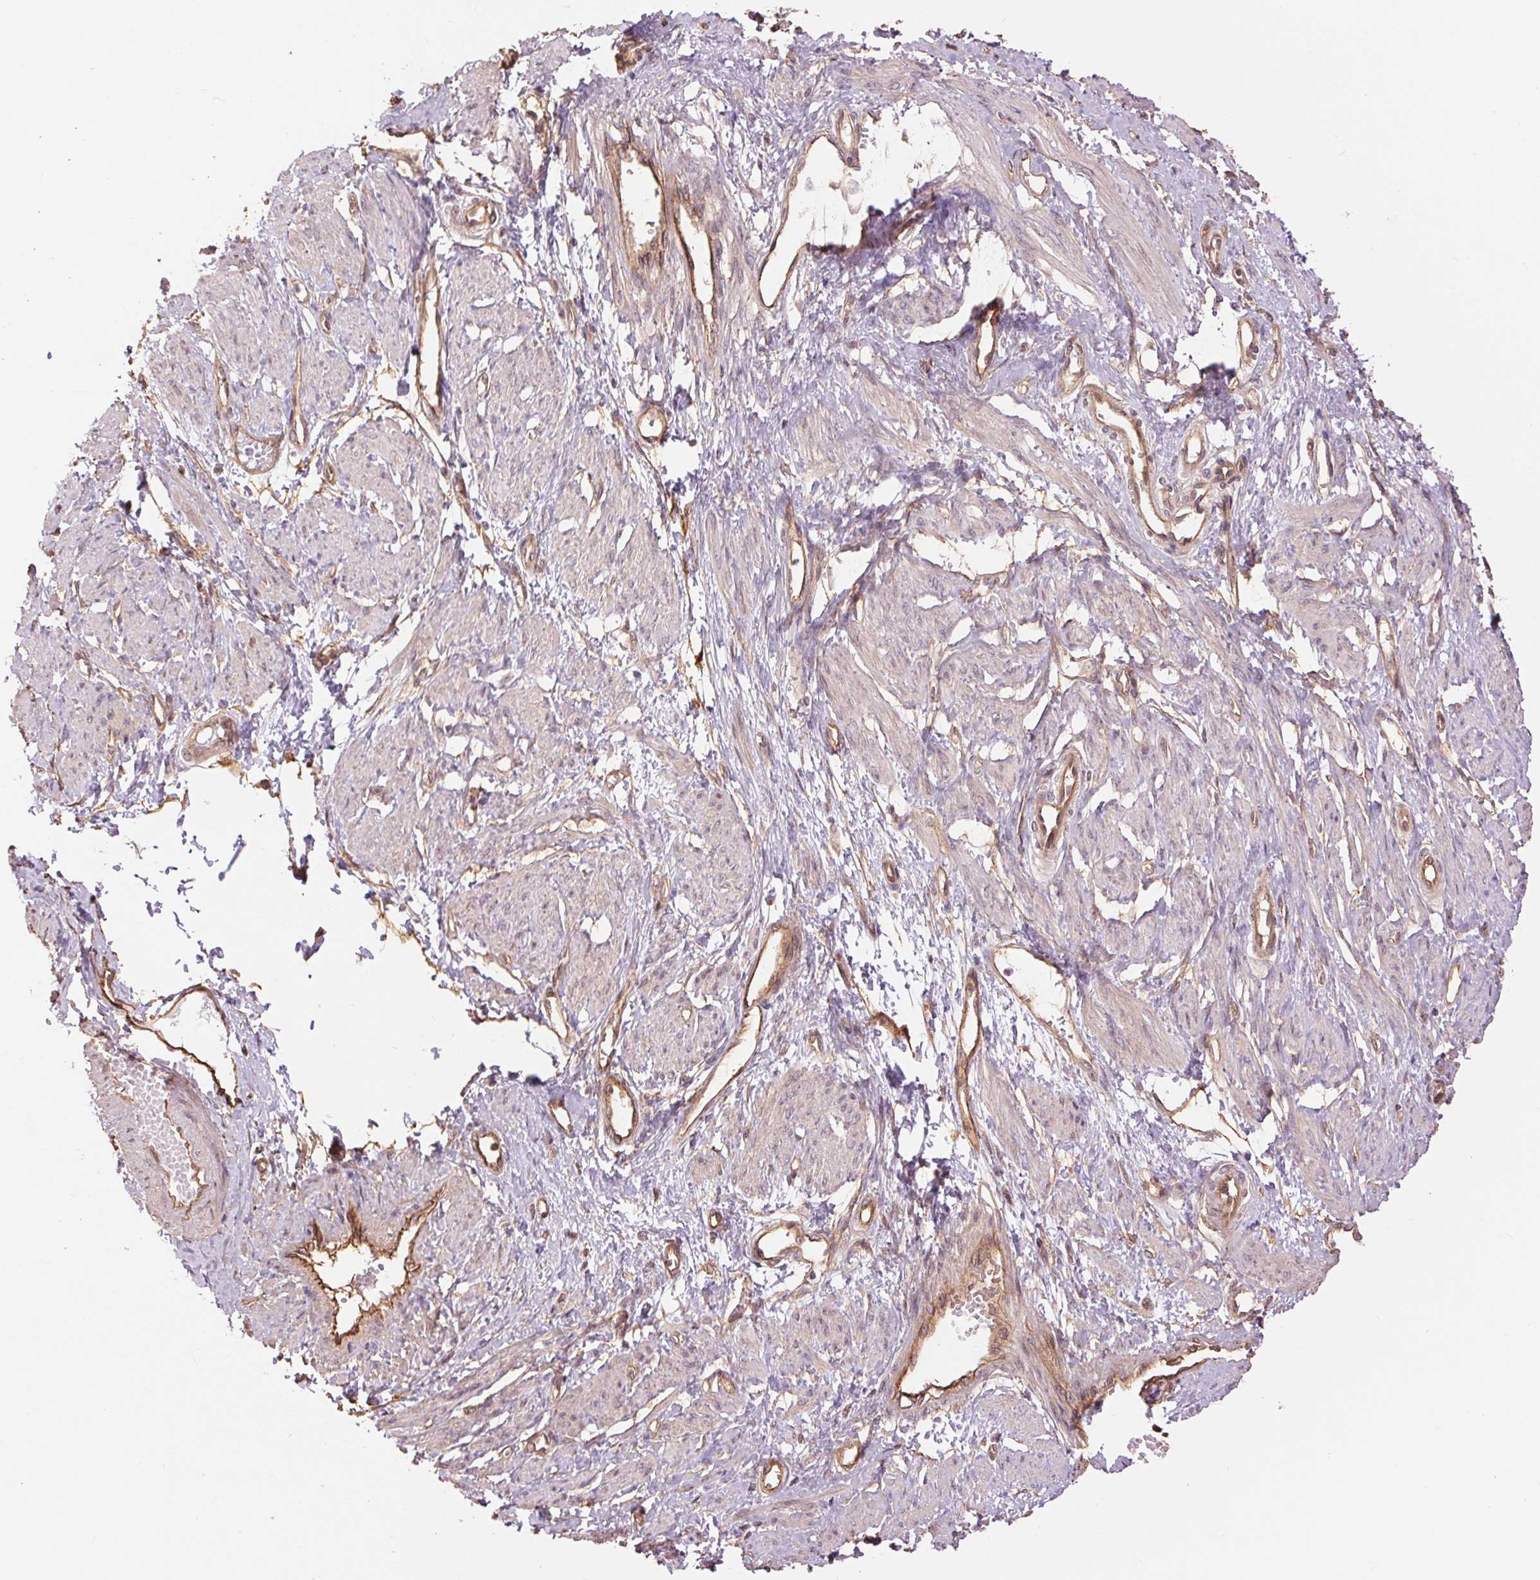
{"staining": {"intensity": "negative", "quantity": "none", "location": "none"}, "tissue": "smooth muscle", "cell_type": "Smooth muscle cells", "image_type": "normal", "snomed": [{"axis": "morphology", "description": "Normal tissue, NOS"}, {"axis": "topography", "description": "Smooth muscle"}, {"axis": "topography", "description": "Uterus"}], "caption": "Immunohistochemical staining of normal human smooth muscle shows no significant staining in smooth muscle cells.", "gene": "PALM", "patient": {"sex": "female", "age": 39}}